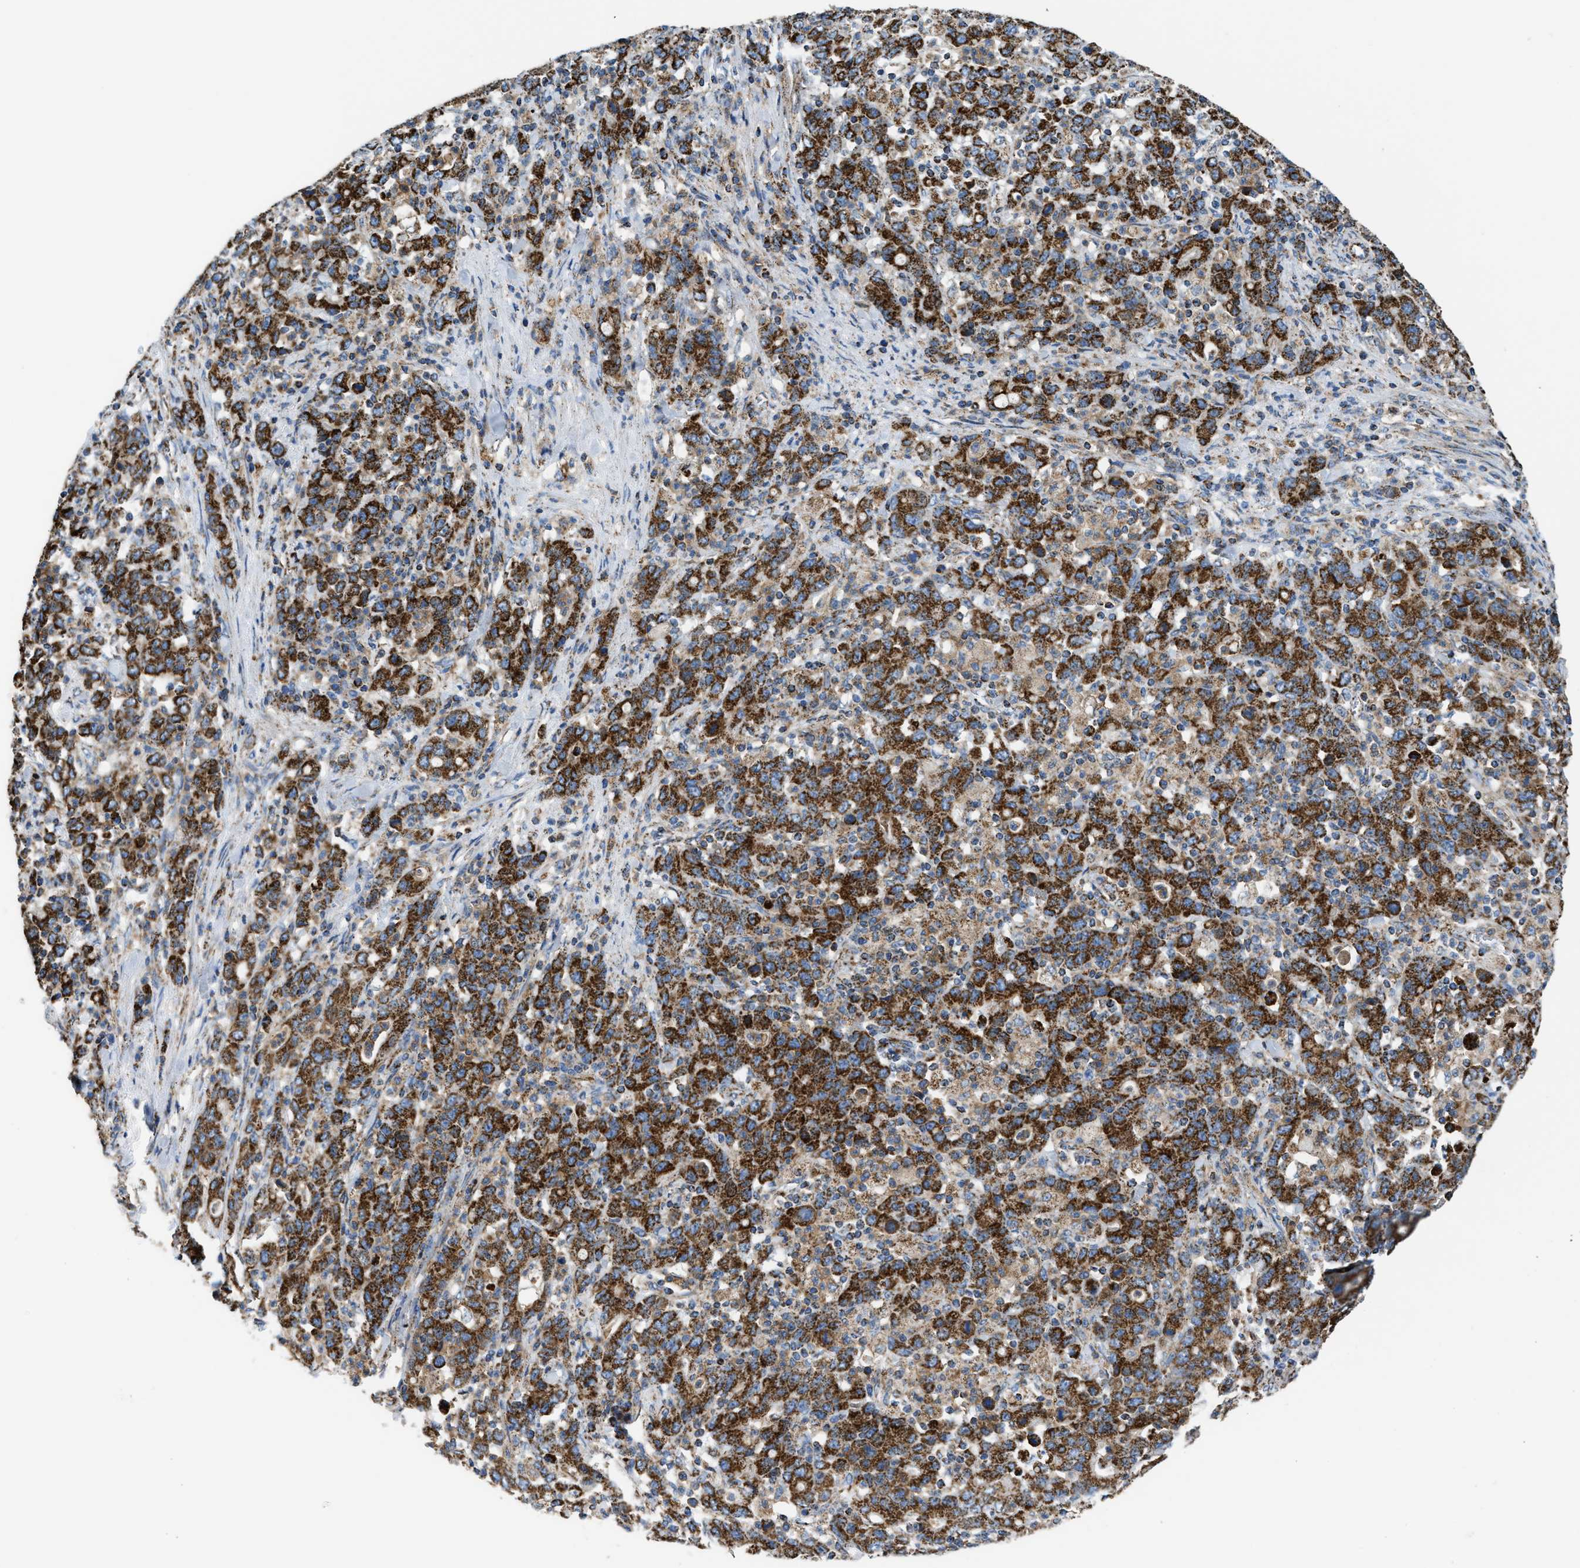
{"staining": {"intensity": "strong", "quantity": ">75%", "location": "cytoplasmic/membranous"}, "tissue": "stomach cancer", "cell_type": "Tumor cells", "image_type": "cancer", "snomed": [{"axis": "morphology", "description": "Adenocarcinoma, NOS"}, {"axis": "topography", "description": "Stomach, upper"}], "caption": "This is an image of IHC staining of stomach adenocarcinoma, which shows strong staining in the cytoplasmic/membranous of tumor cells.", "gene": "ECHS1", "patient": {"sex": "male", "age": 69}}